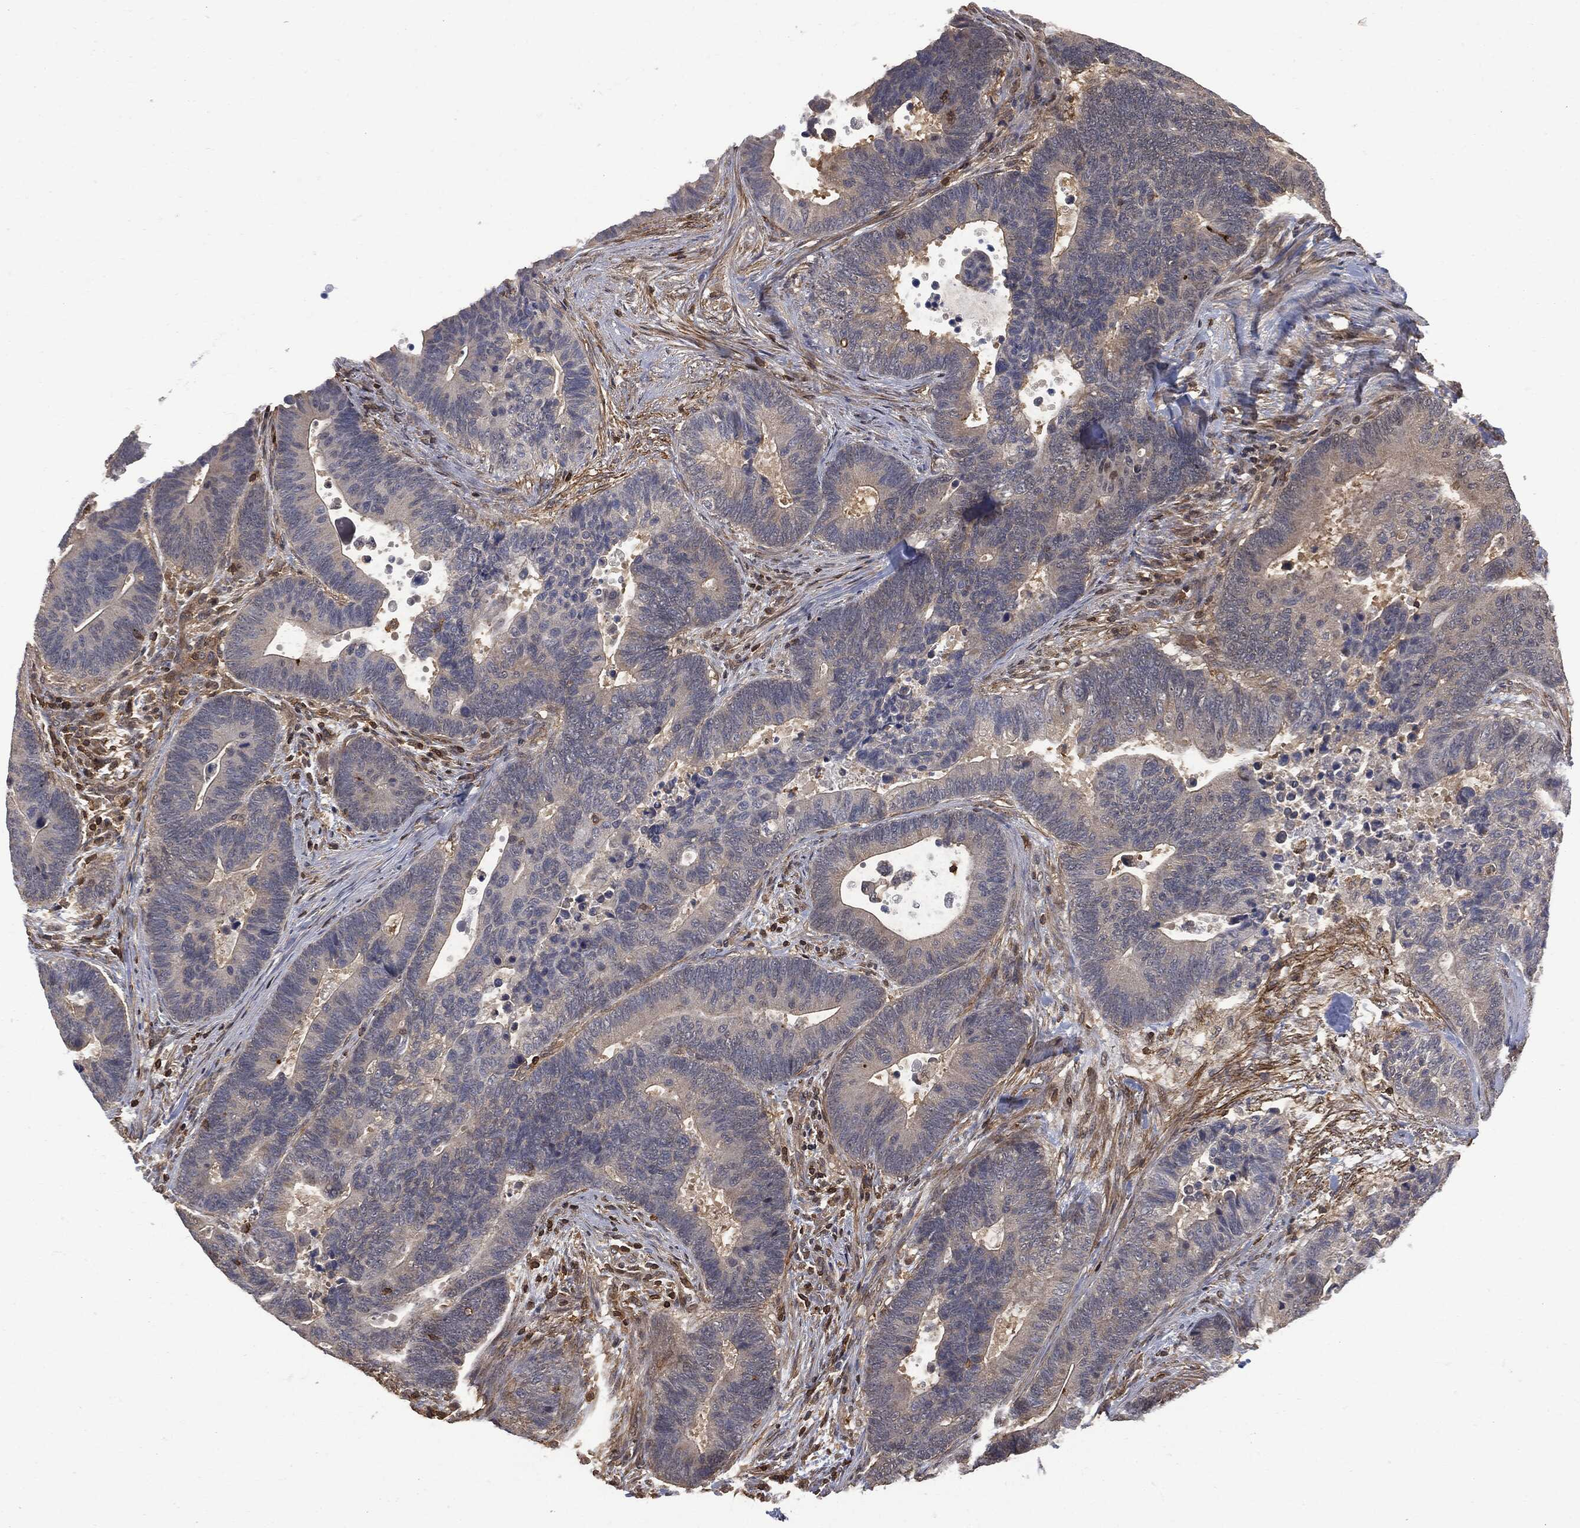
{"staining": {"intensity": "weak", "quantity": "25%-75%", "location": "cytoplasmic/membranous"}, "tissue": "colorectal cancer", "cell_type": "Tumor cells", "image_type": "cancer", "snomed": [{"axis": "morphology", "description": "Adenocarcinoma, NOS"}, {"axis": "topography", "description": "Colon"}], "caption": "An image of adenocarcinoma (colorectal) stained for a protein displays weak cytoplasmic/membranous brown staining in tumor cells.", "gene": "PSMB10", "patient": {"sex": "male", "age": 75}}